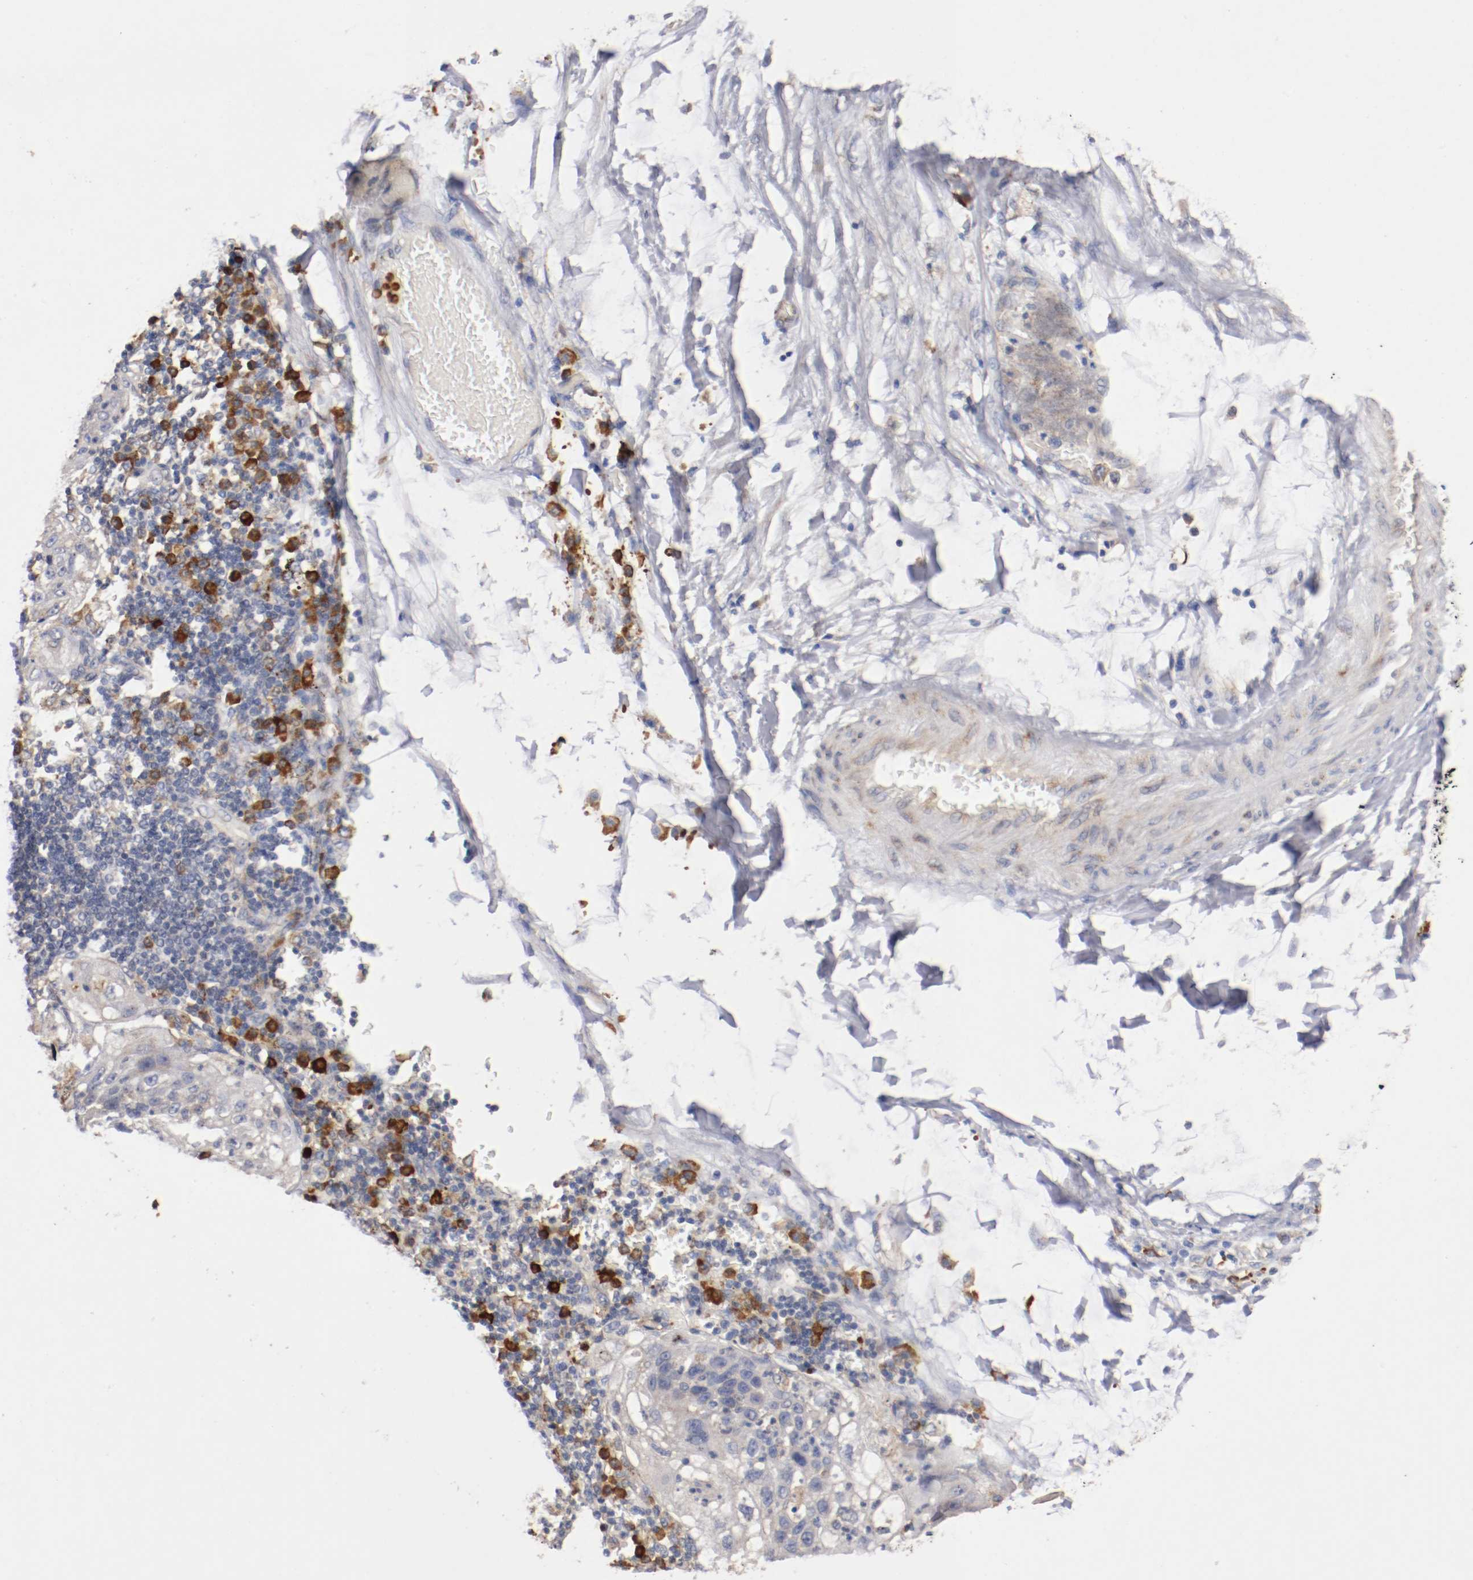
{"staining": {"intensity": "moderate", "quantity": "<25%", "location": "cytoplasmic/membranous"}, "tissue": "lung cancer", "cell_type": "Tumor cells", "image_type": "cancer", "snomed": [{"axis": "morphology", "description": "Inflammation, NOS"}, {"axis": "morphology", "description": "Squamous cell carcinoma, NOS"}, {"axis": "topography", "description": "Lymph node"}, {"axis": "topography", "description": "Soft tissue"}, {"axis": "topography", "description": "Lung"}], "caption": "Immunohistochemistry (IHC) image of neoplastic tissue: human lung squamous cell carcinoma stained using immunohistochemistry reveals low levels of moderate protein expression localized specifically in the cytoplasmic/membranous of tumor cells, appearing as a cytoplasmic/membranous brown color.", "gene": "TRAF2", "patient": {"sex": "male", "age": 66}}